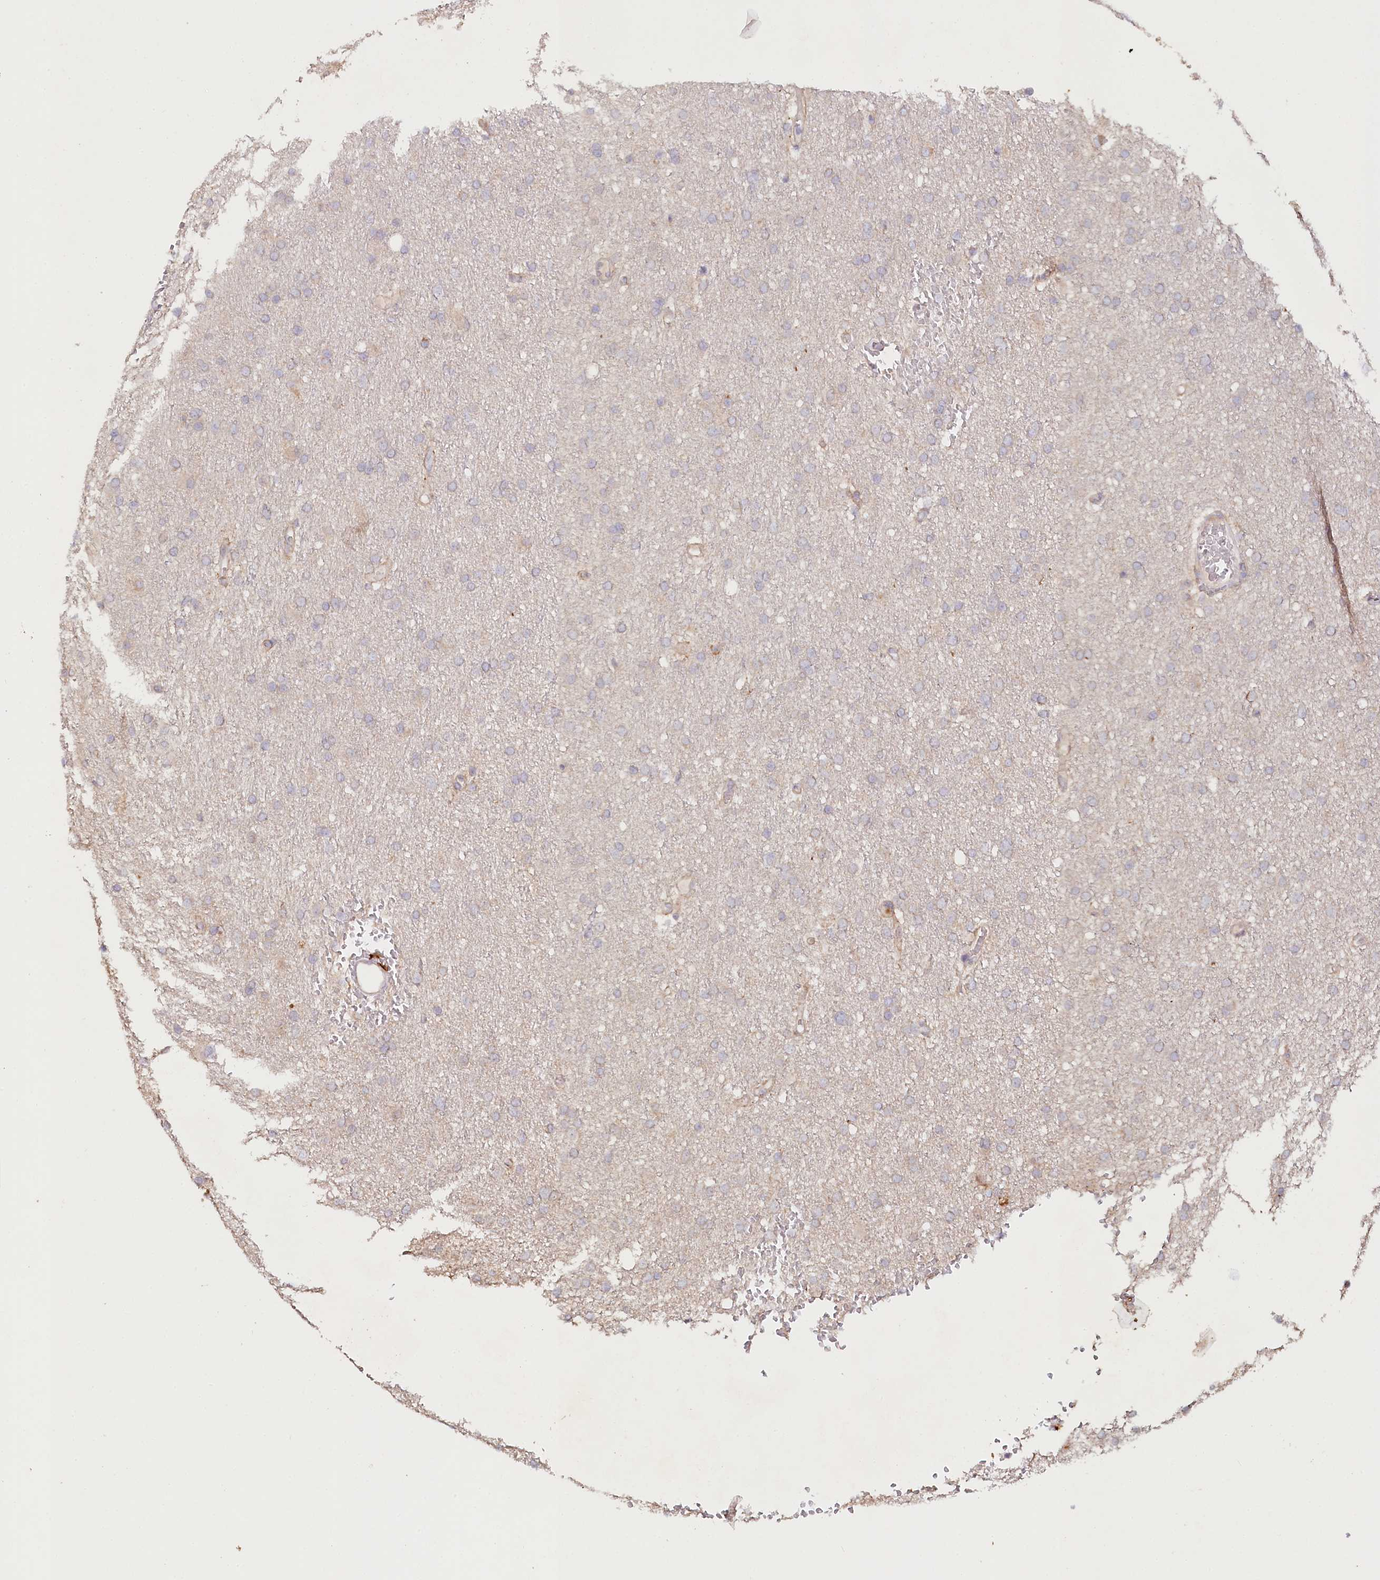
{"staining": {"intensity": "negative", "quantity": "none", "location": "none"}, "tissue": "glioma", "cell_type": "Tumor cells", "image_type": "cancer", "snomed": [{"axis": "morphology", "description": "Glioma, malignant, High grade"}, {"axis": "topography", "description": "Cerebral cortex"}], "caption": "Glioma stained for a protein using immunohistochemistry displays no positivity tumor cells.", "gene": "ALDH3B1", "patient": {"sex": "female", "age": 36}}